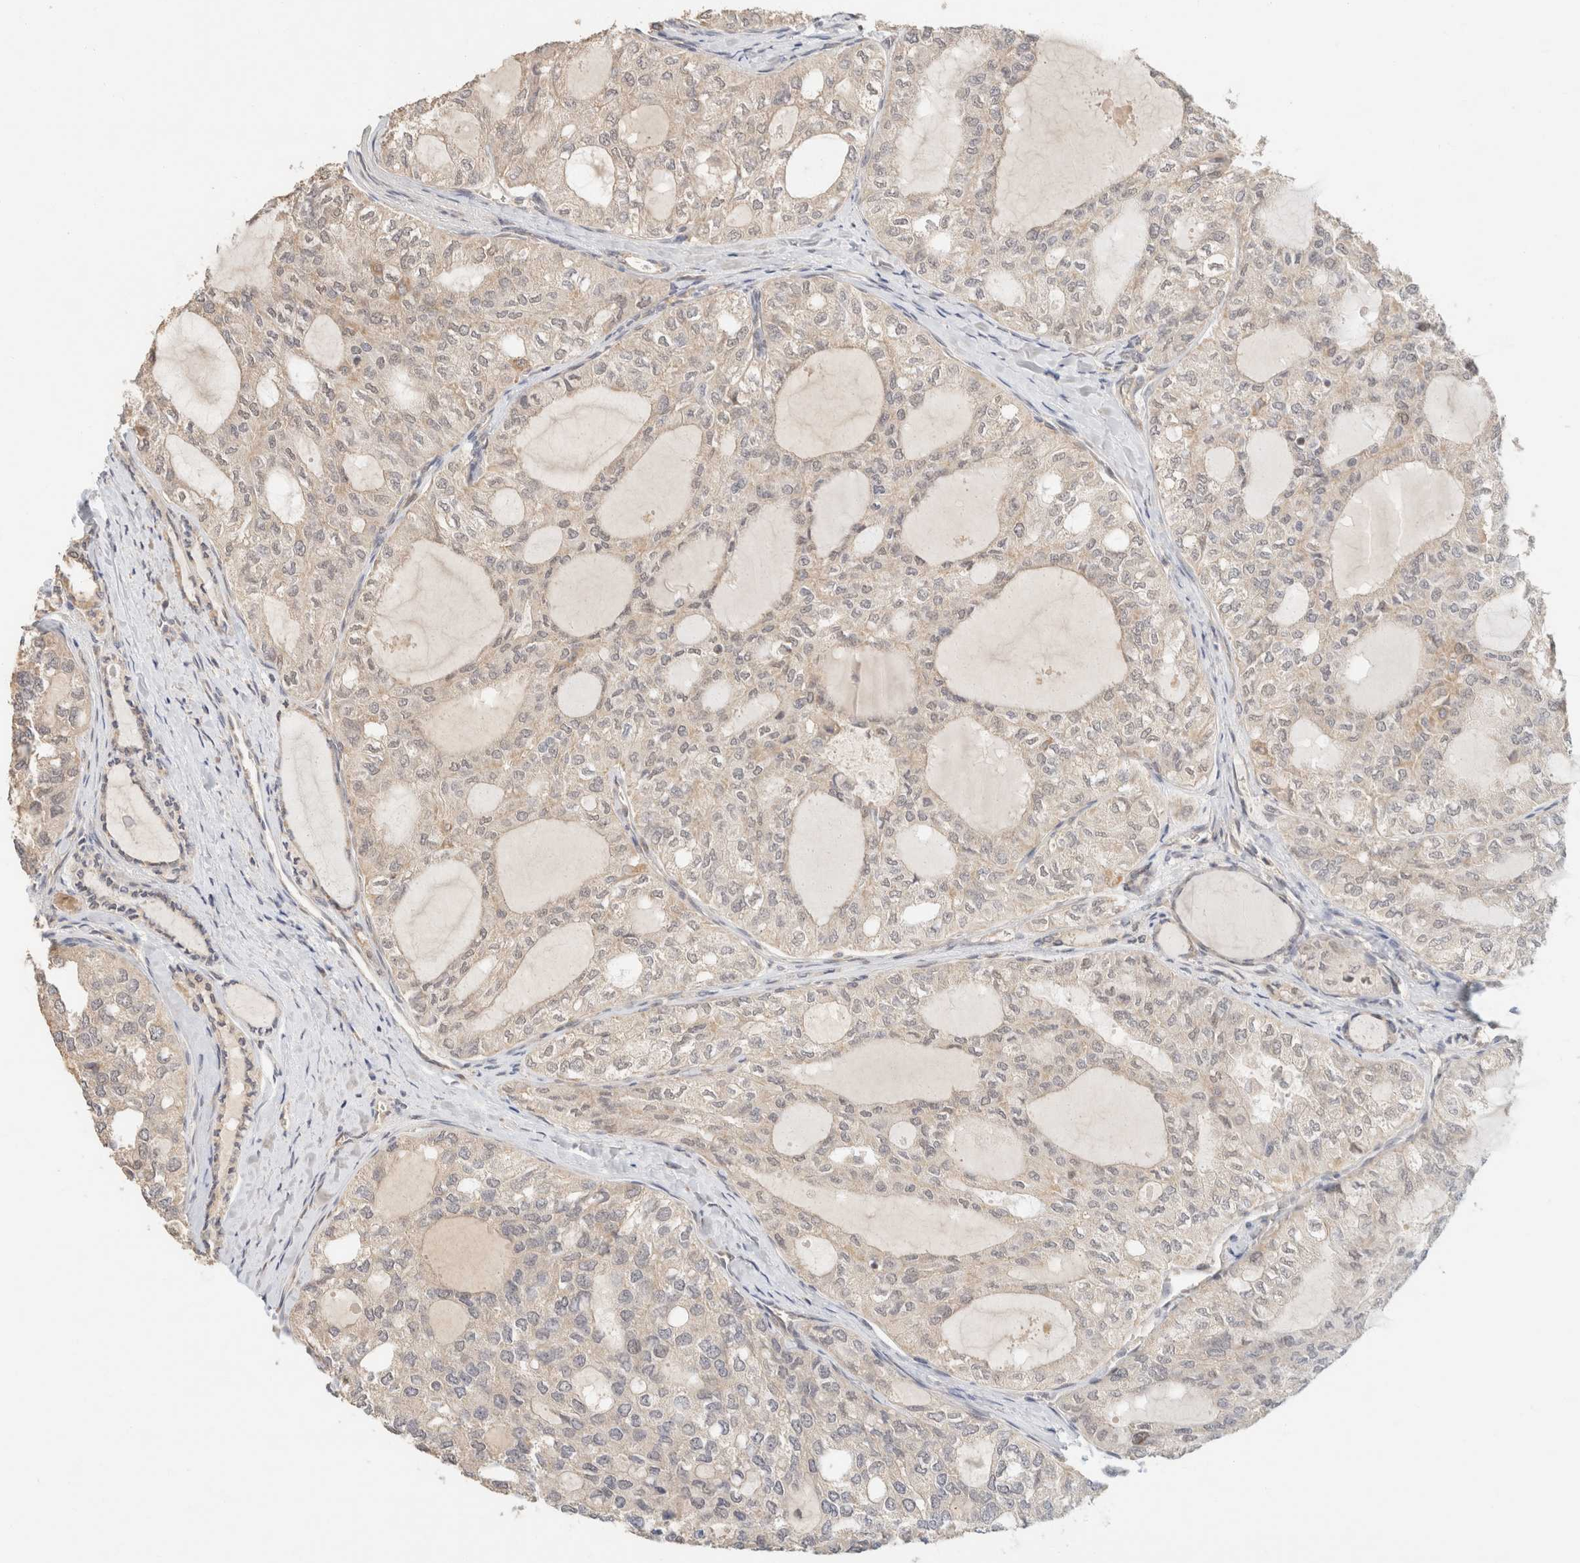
{"staining": {"intensity": "weak", "quantity": "25%-75%", "location": "cytoplasmic/membranous"}, "tissue": "thyroid cancer", "cell_type": "Tumor cells", "image_type": "cancer", "snomed": [{"axis": "morphology", "description": "Follicular adenoma carcinoma, NOS"}, {"axis": "topography", "description": "Thyroid gland"}], "caption": "This image reveals follicular adenoma carcinoma (thyroid) stained with immunohistochemistry to label a protein in brown. The cytoplasmic/membranous of tumor cells show weak positivity for the protein. Nuclei are counter-stained blue.", "gene": "TACC1", "patient": {"sex": "male", "age": 75}}